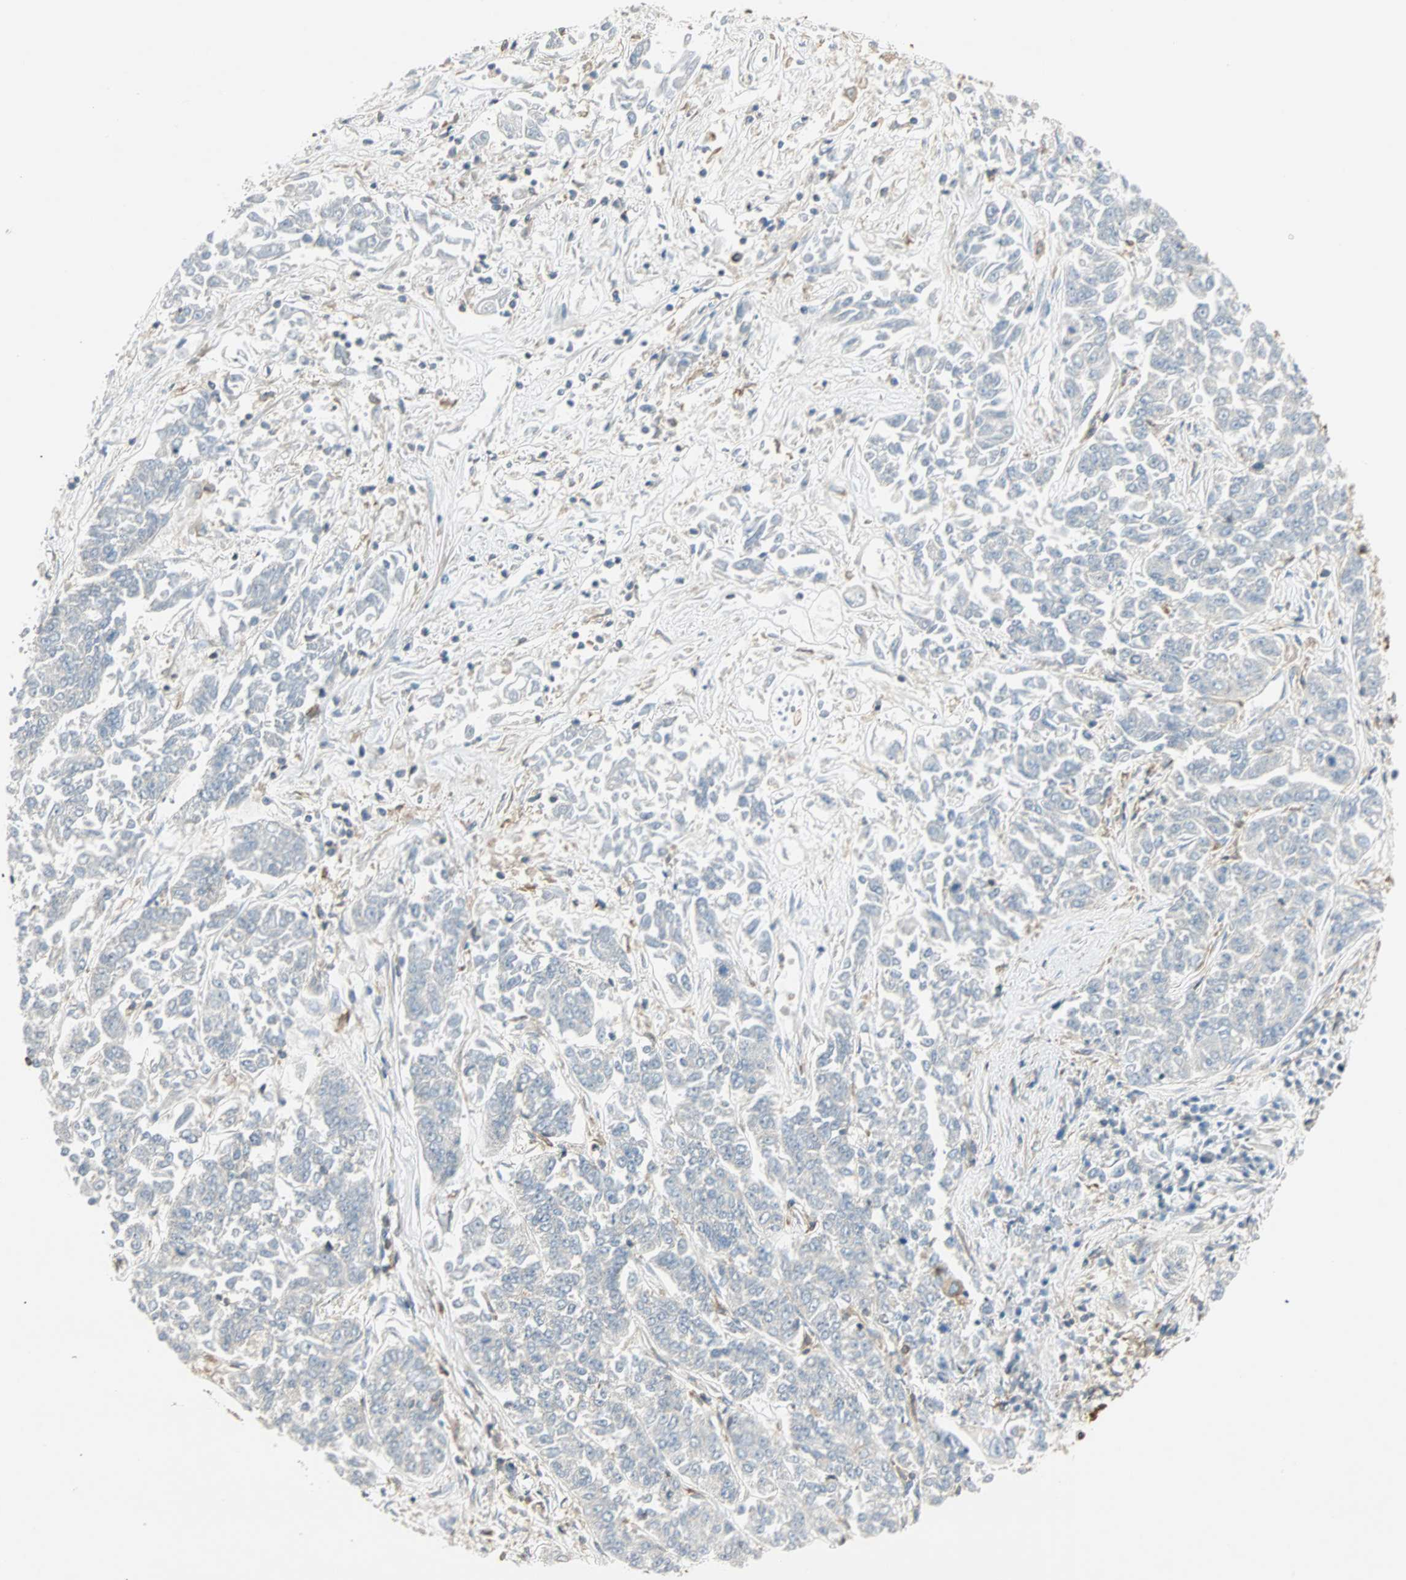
{"staining": {"intensity": "negative", "quantity": "none", "location": "none"}, "tissue": "lung cancer", "cell_type": "Tumor cells", "image_type": "cancer", "snomed": [{"axis": "morphology", "description": "Adenocarcinoma, NOS"}, {"axis": "topography", "description": "Lung"}], "caption": "The micrograph shows no significant expression in tumor cells of lung cancer (adenocarcinoma). Brightfield microscopy of immunohistochemistry stained with DAB (brown) and hematoxylin (blue), captured at high magnification.", "gene": "FMNL1", "patient": {"sex": "male", "age": 84}}